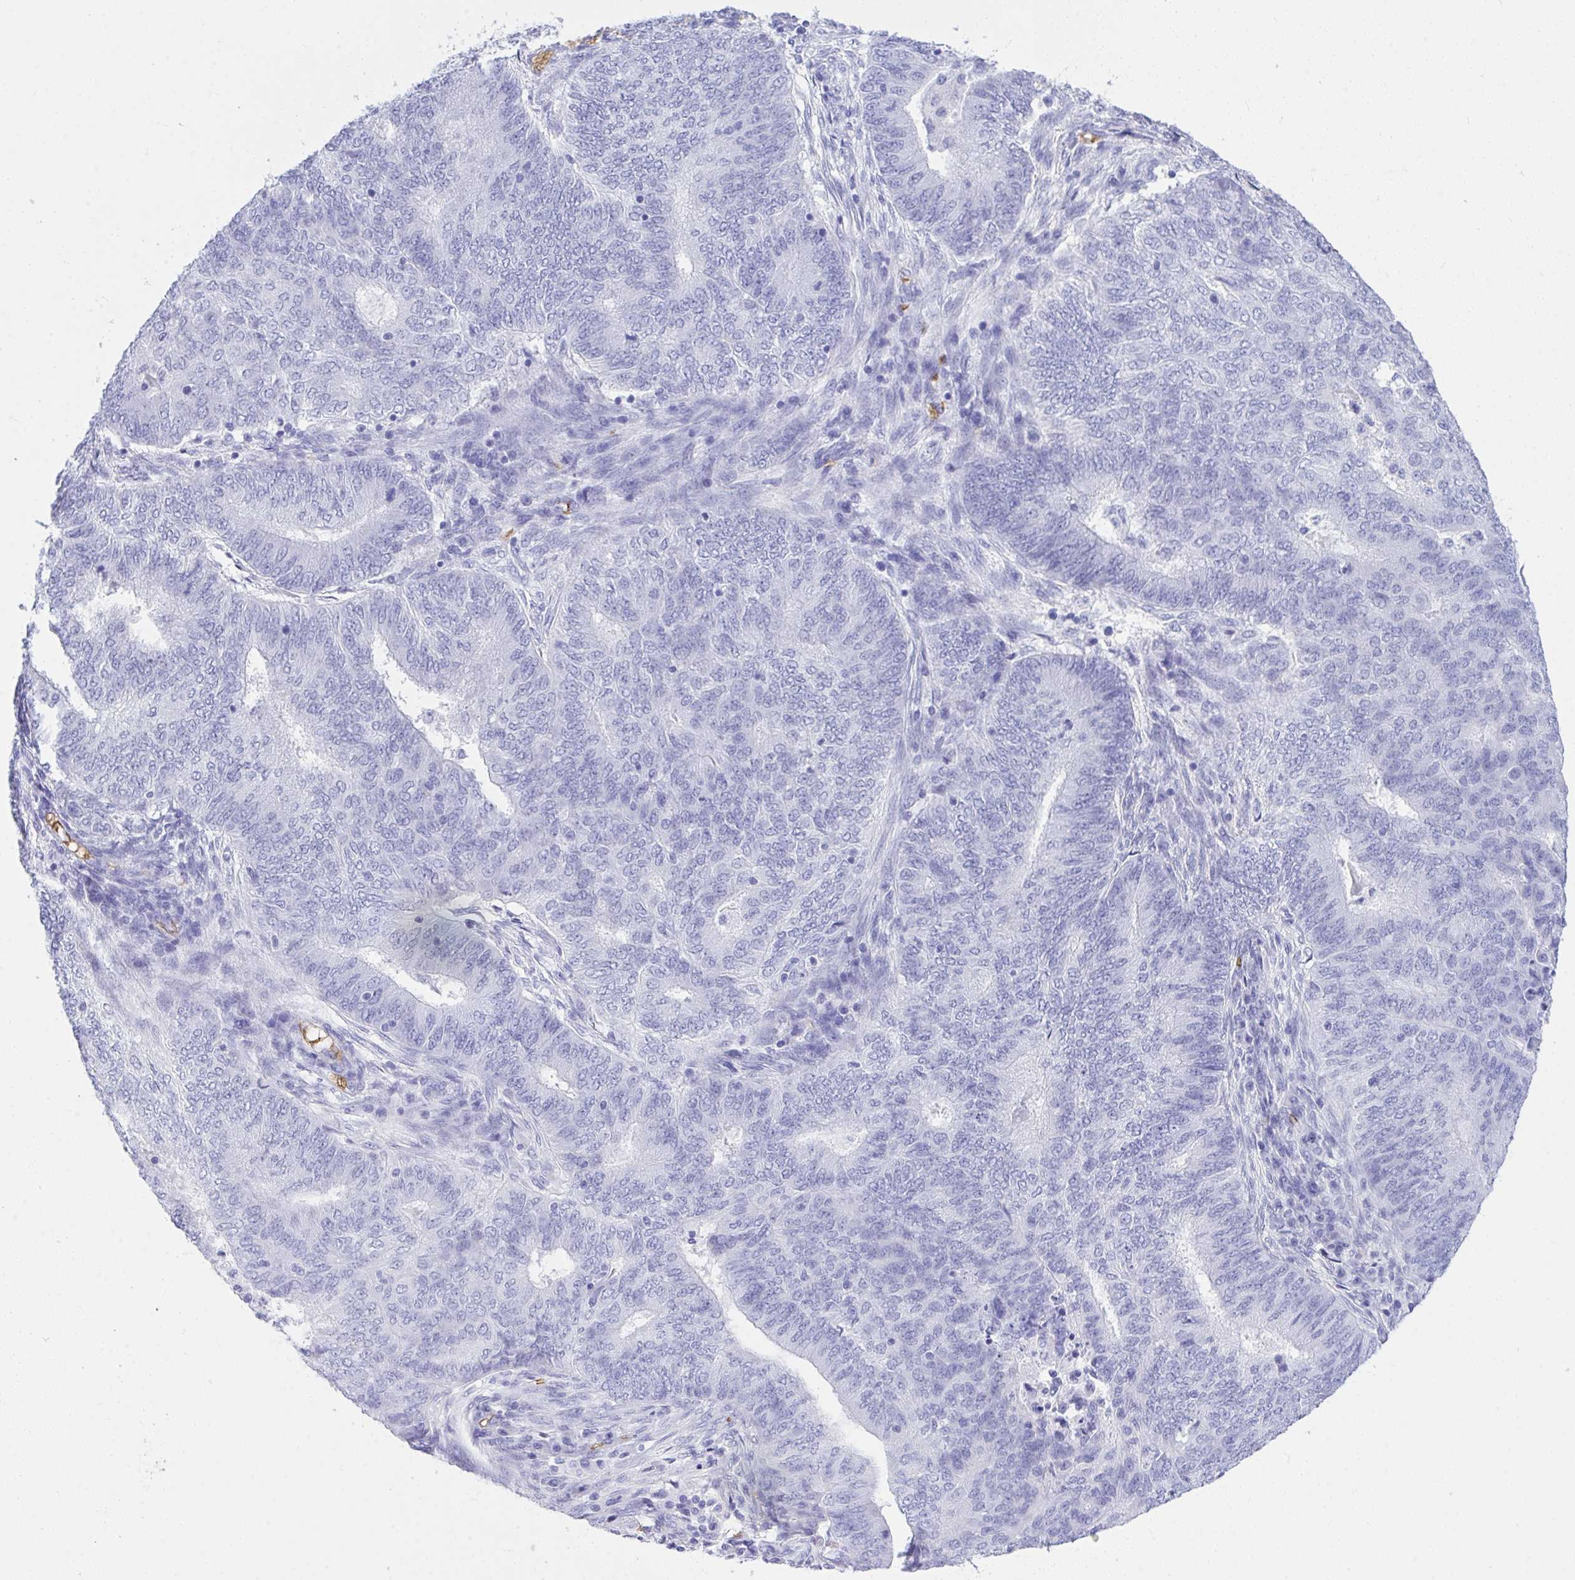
{"staining": {"intensity": "negative", "quantity": "none", "location": "none"}, "tissue": "endometrial cancer", "cell_type": "Tumor cells", "image_type": "cancer", "snomed": [{"axis": "morphology", "description": "Adenocarcinoma, NOS"}, {"axis": "topography", "description": "Endometrium"}], "caption": "A photomicrograph of endometrial cancer stained for a protein shows no brown staining in tumor cells.", "gene": "ANK1", "patient": {"sex": "female", "age": 62}}